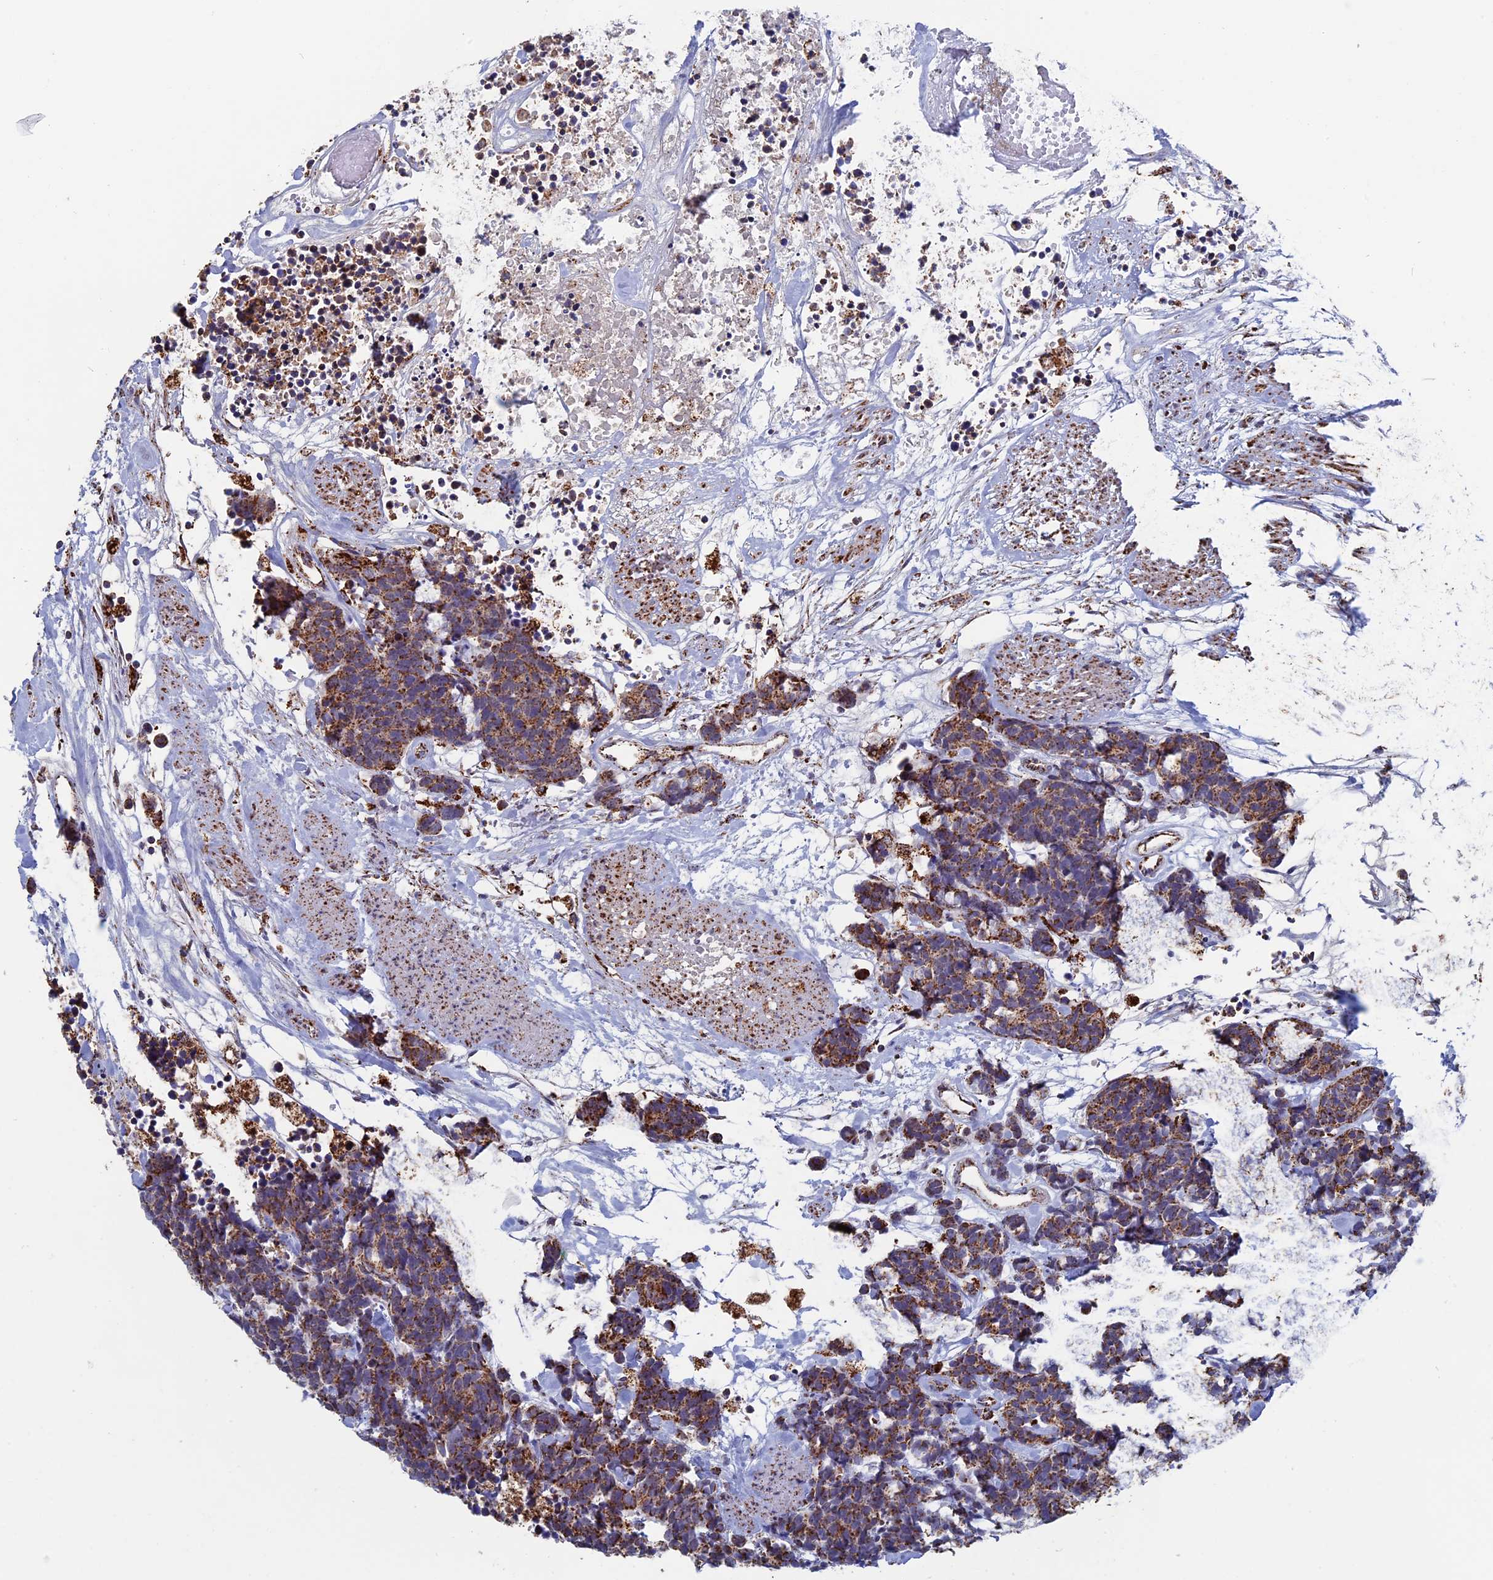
{"staining": {"intensity": "moderate", "quantity": ">75%", "location": "cytoplasmic/membranous"}, "tissue": "carcinoid", "cell_type": "Tumor cells", "image_type": "cancer", "snomed": [{"axis": "morphology", "description": "Carcinoma, NOS"}, {"axis": "morphology", "description": "Carcinoid, malignant, NOS"}, {"axis": "topography", "description": "Urinary bladder"}], "caption": "DAB immunohistochemical staining of carcinoid exhibits moderate cytoplasmic/membranous protein positivity in about >75% of tumor cells.", "gene": "SEC24D", "patient": {"sex": "male", "age": 57}}